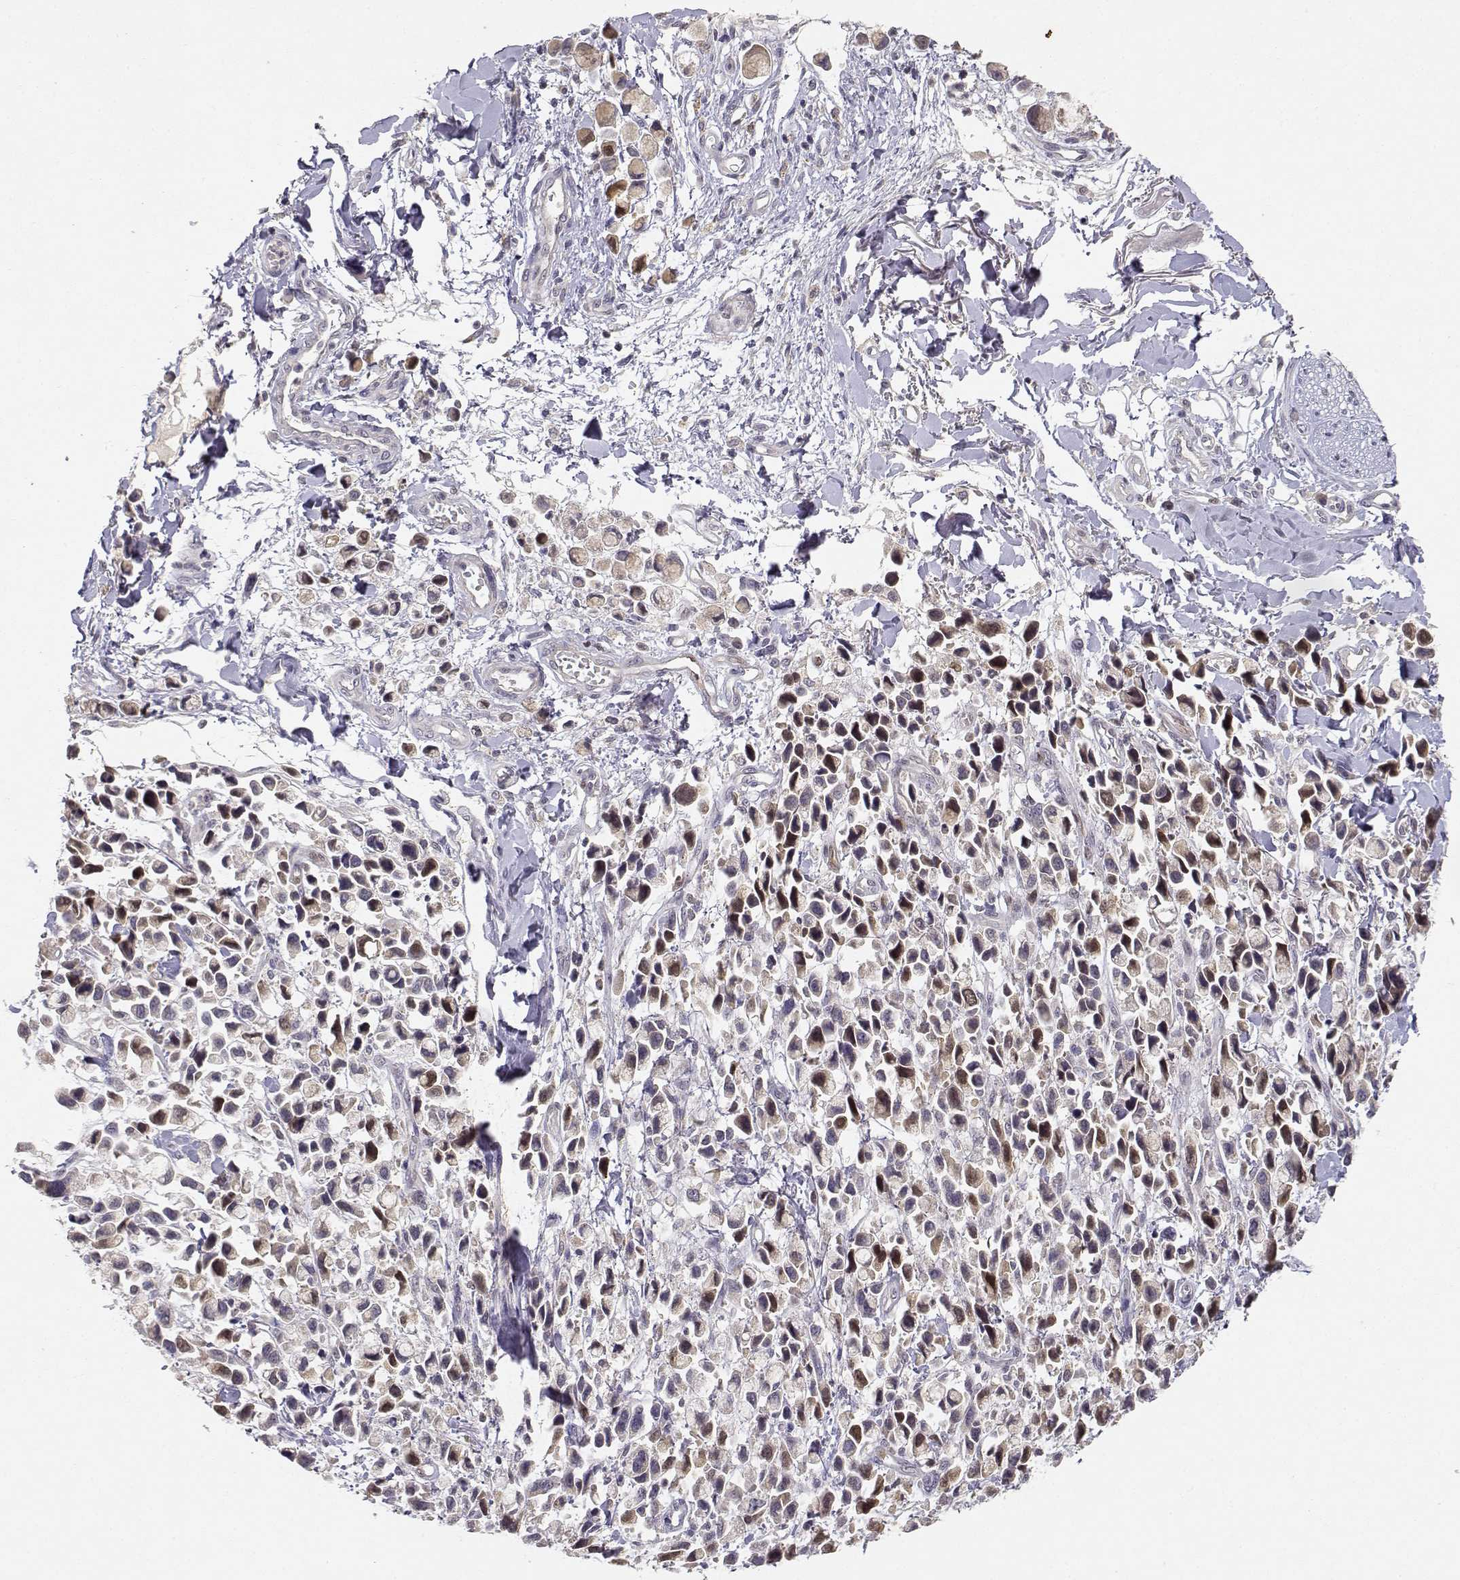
{"staining": {"intensity": "moderate", "quantity": "<25%", "location": "nuclear"}, "tissue": "stomach cancer", "cell_type": "Tumor cells", "image_type": "cancer", "snomed": [{"axis": "morphology", "description": "Adenocarcinoma, NOS"}, {"axis": "topography", "description": "Stomach"}], "caption": "The immunohistochemical stain labels moderate nuclear expression in tumor cells of stomach cancer tissue. The staining is performed using DAB brown chromogen to label protein expression. The nuclei are counter-stained blue using hematoxylin.", "gene": "RAD51", "patient": {"sex": "female", "age": 81}}